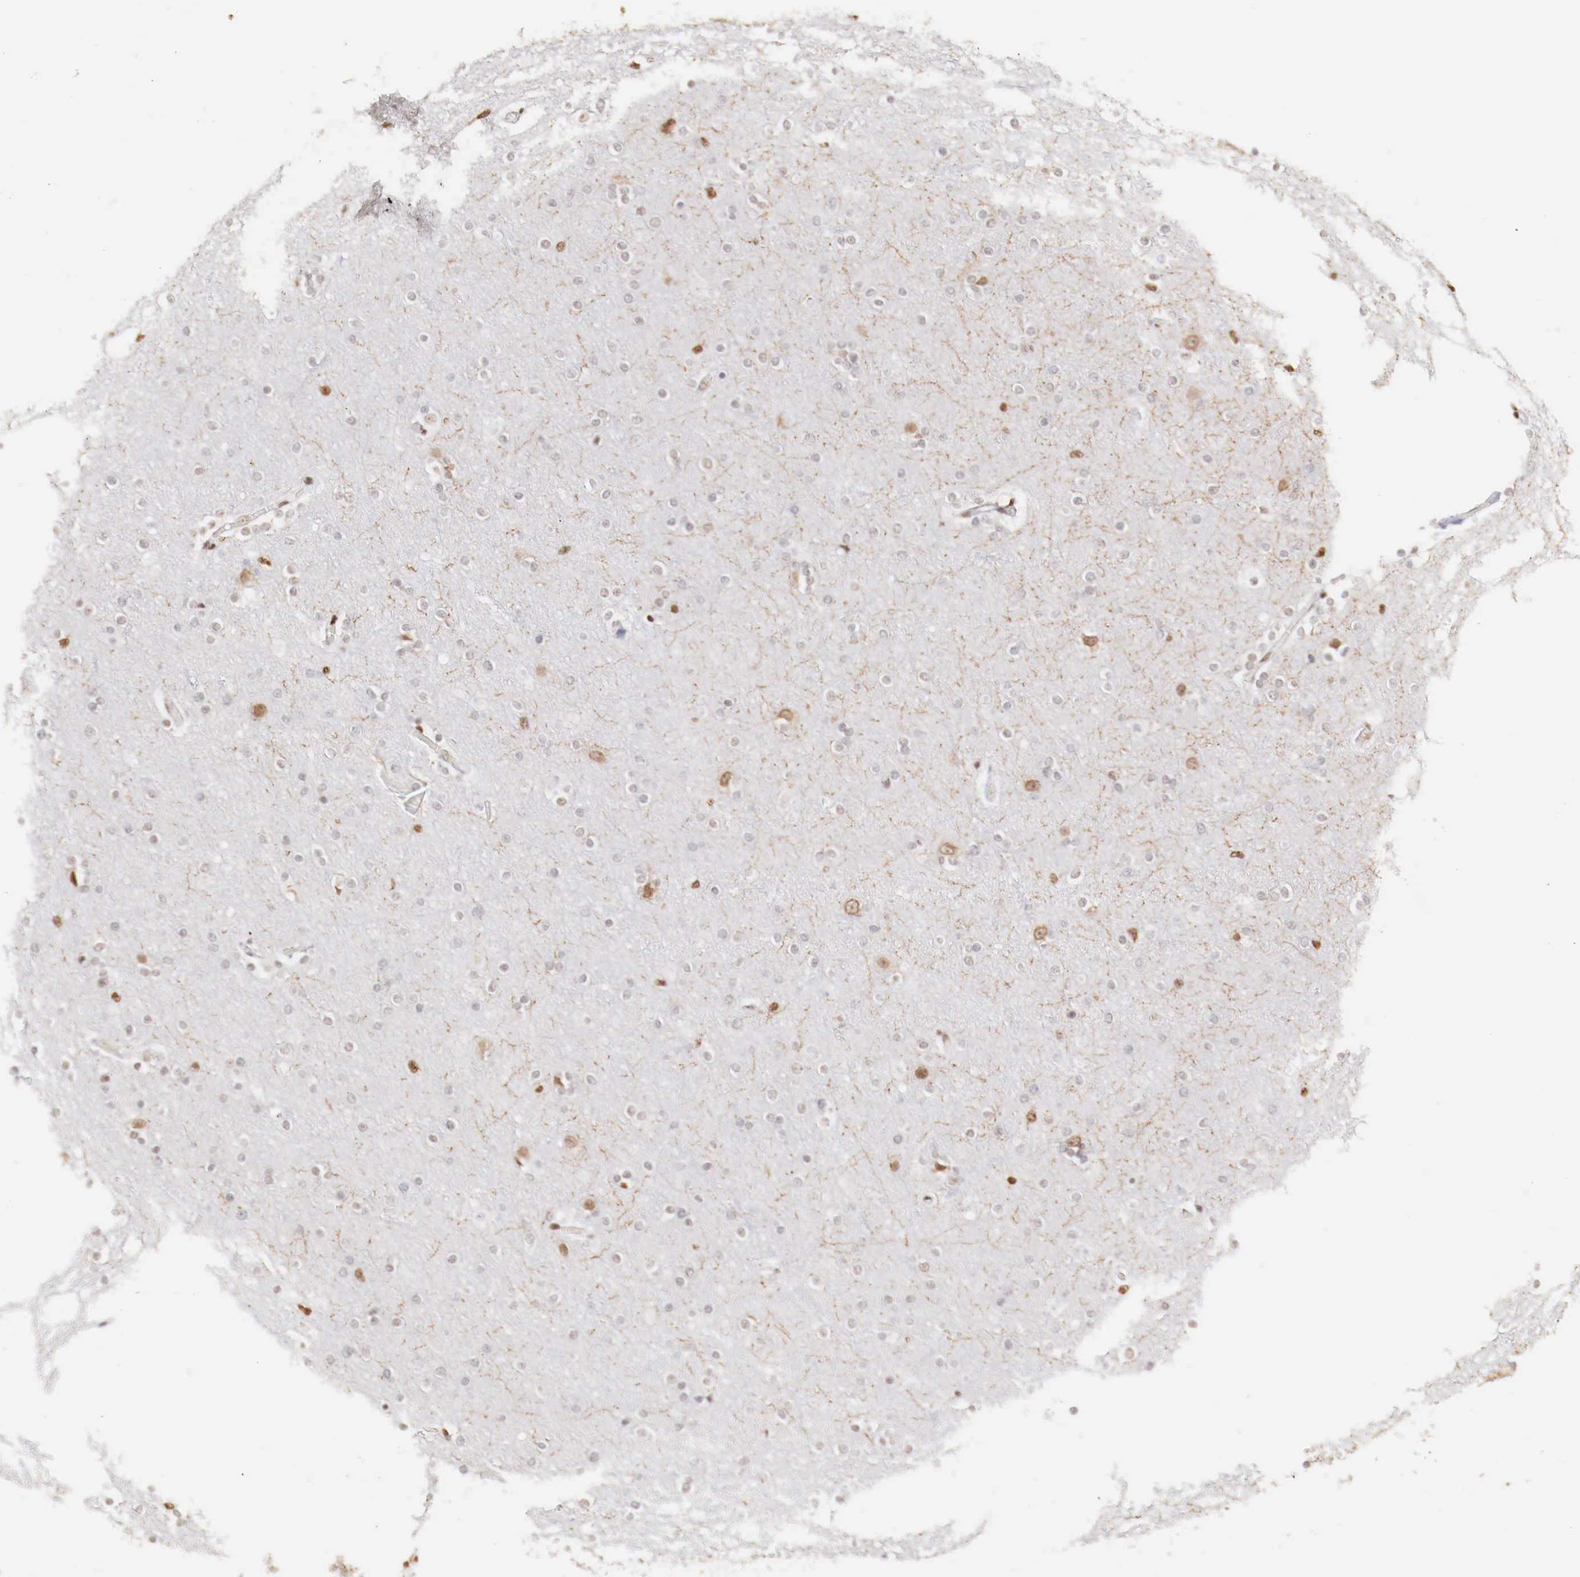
{"staining": {"intensity": "negative", "quantity": "none", "location": "none"}, "tissue": "cerebral cortex", "cell_type": "Endothelial cells", "image_type": "normal", "snomed": [{"axis": "morphology", "description": "Normal tissue, NOS"}, {"axis": "topography", "description": "Cerebral cortex"}], "caption": "IHC histopathology image of benign cerebral cortex: human cerebral cortex stained with DAB (3,3'-diaminobenzidine) shows no significant protein positivity in endothelial cells.", "gene": "MAX", "patient": {"sex": "female", "age": 54}}